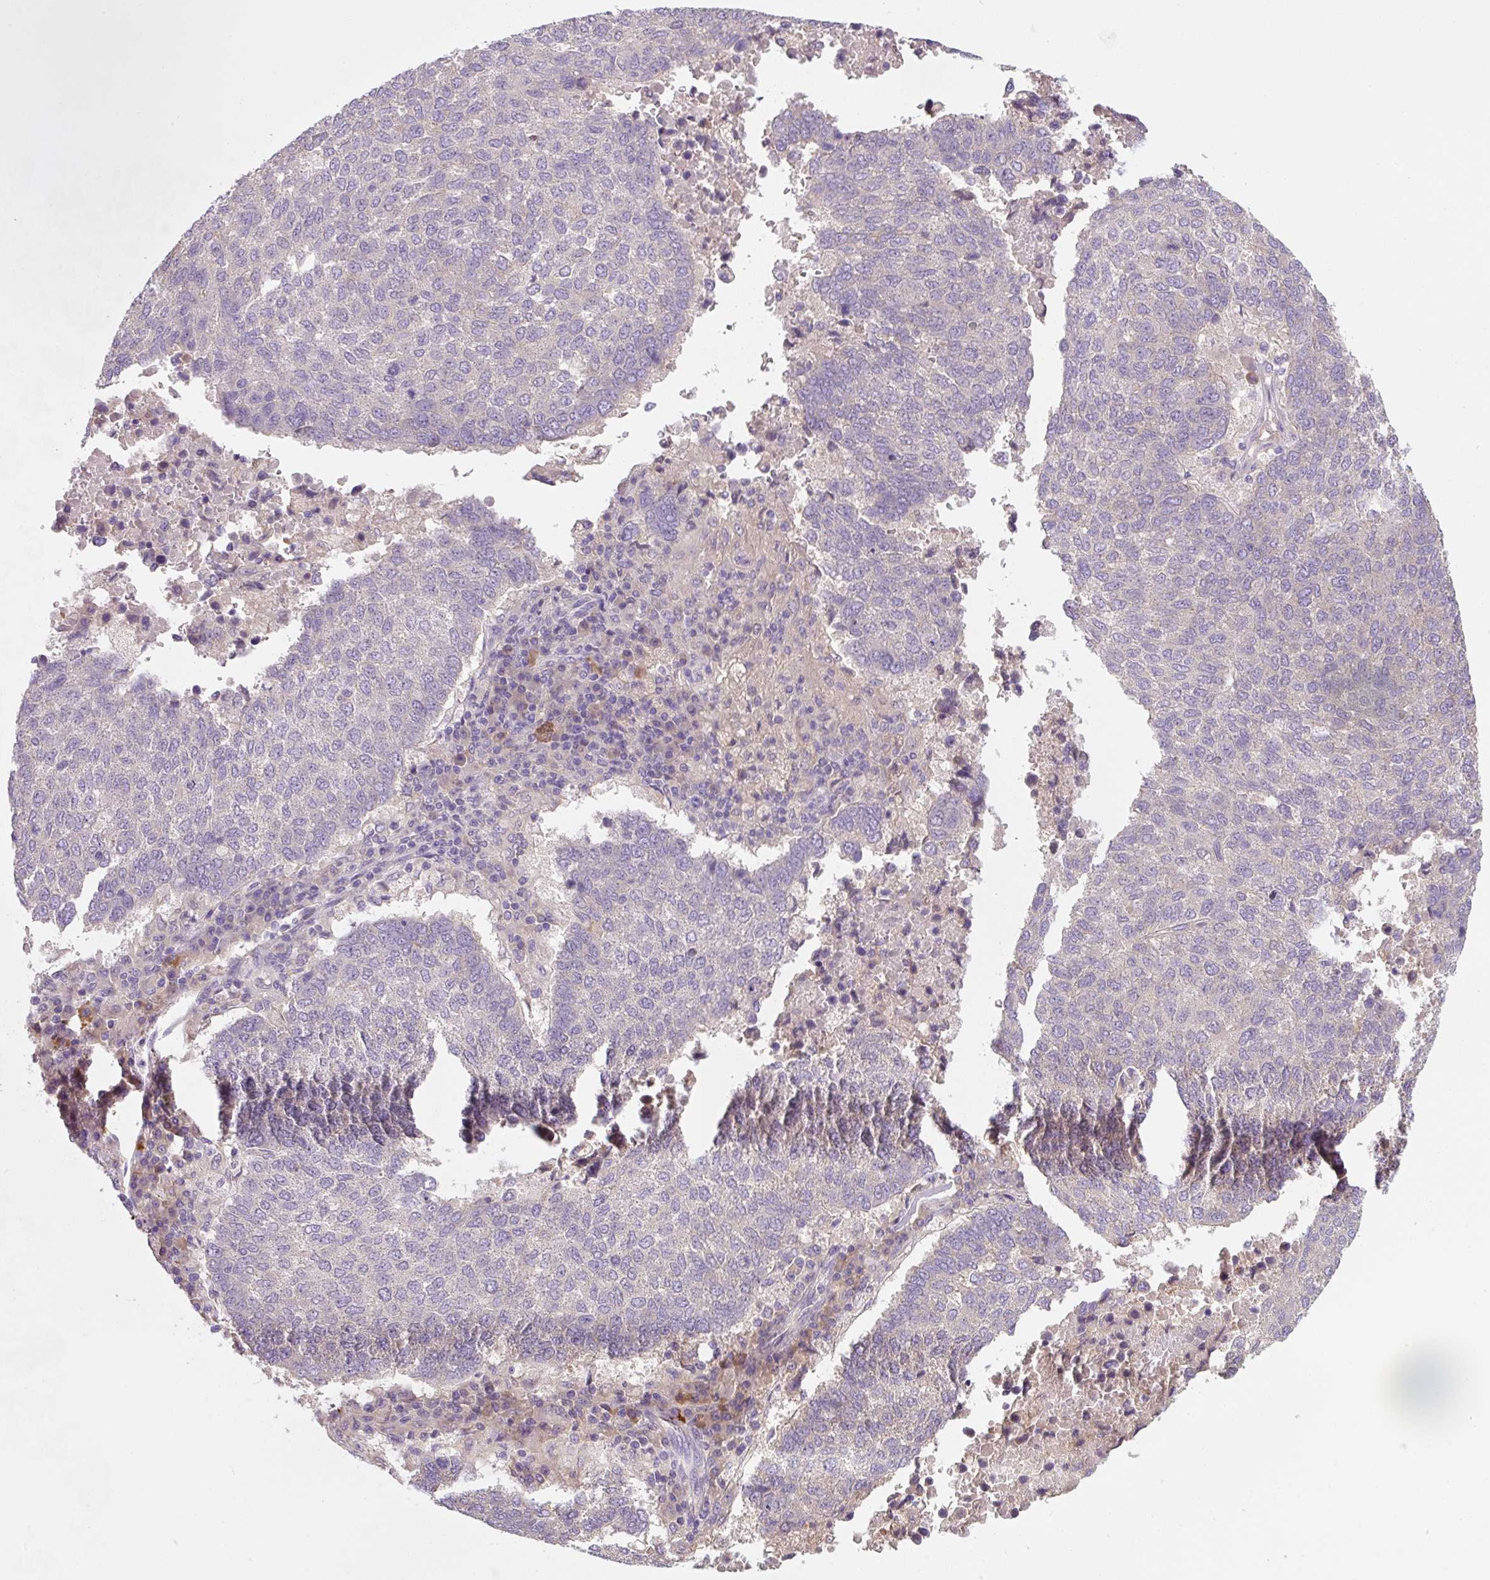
{"staining": {"intensity": "negative", "quantity": "none", "location": "none"}, "tissue": "lung cancer", "cell_type": "Tumor cells", "image_type": "cancer", "snomed": [{"axis": "morphology", "description": "Squamous cell carcinoma, NOS"}, {"axis": "topography", "description": "Lung"}], "caption": "Squamous cell carcinoma (lung) stained for a protein using immunohistochemistry (IHC) reveals no positivity tumor cells.", "gene": "FZD5", "patient": {"sex": "male", "age": 73}}